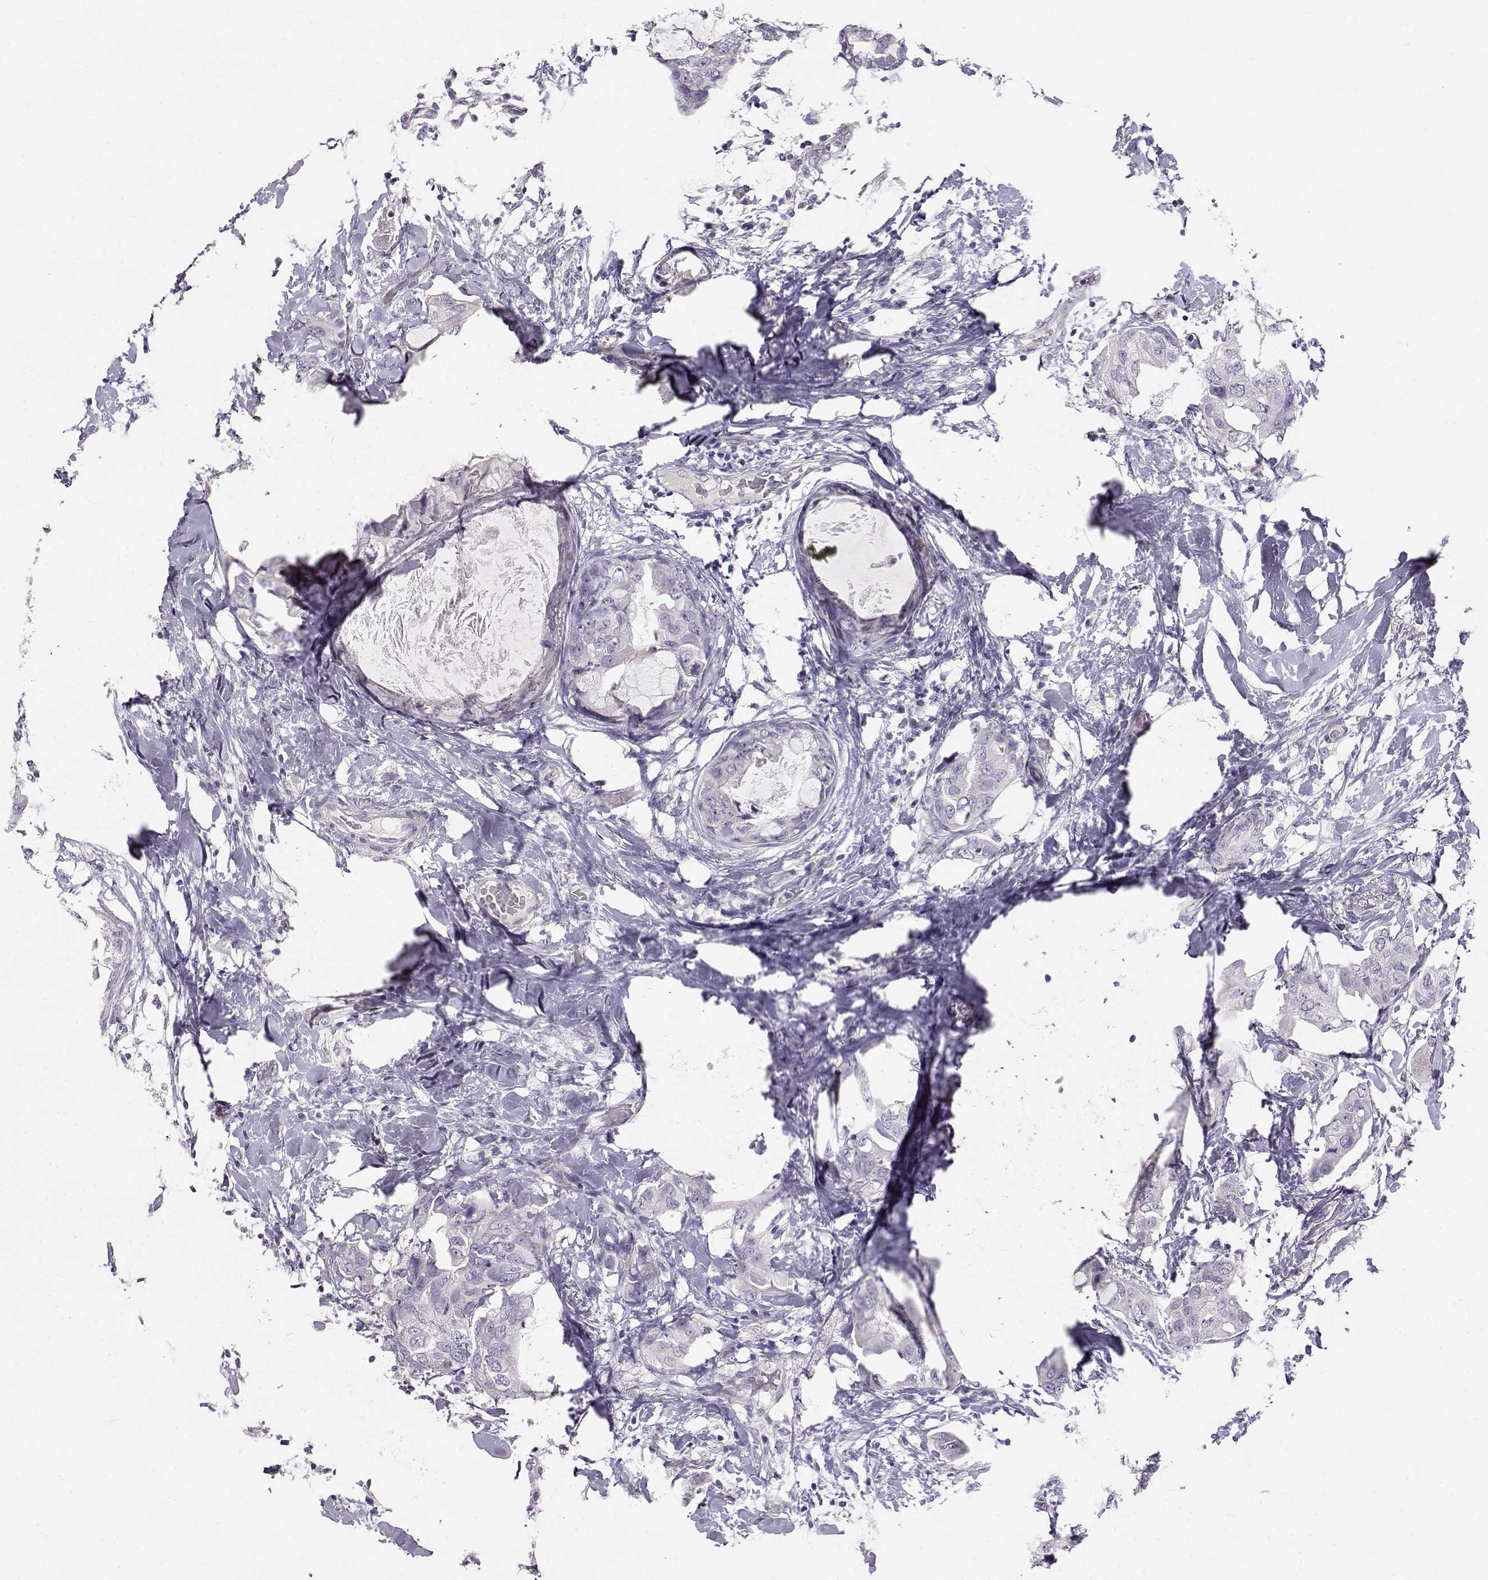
{"staining": {"intensity": "negative", "quantity": "none", "location": "none"}, "tissue": "breast cancer", "cell_type": "Tumor cells", "image_type": "cancer", "snomed": [{"axis": "morphology", "description": "Normal tissue, NOS"}, {"axis": "morphology", "description": "Duct carcinoma"}, {"axis": "topography", "description": "Breast"}], "caption": "This is a image of immunohistochemistry staining of breast cancer, which shows no staining in tumor cells.", "gene": "ENDOU", "patient": {"sex": "female", "age": 40}}